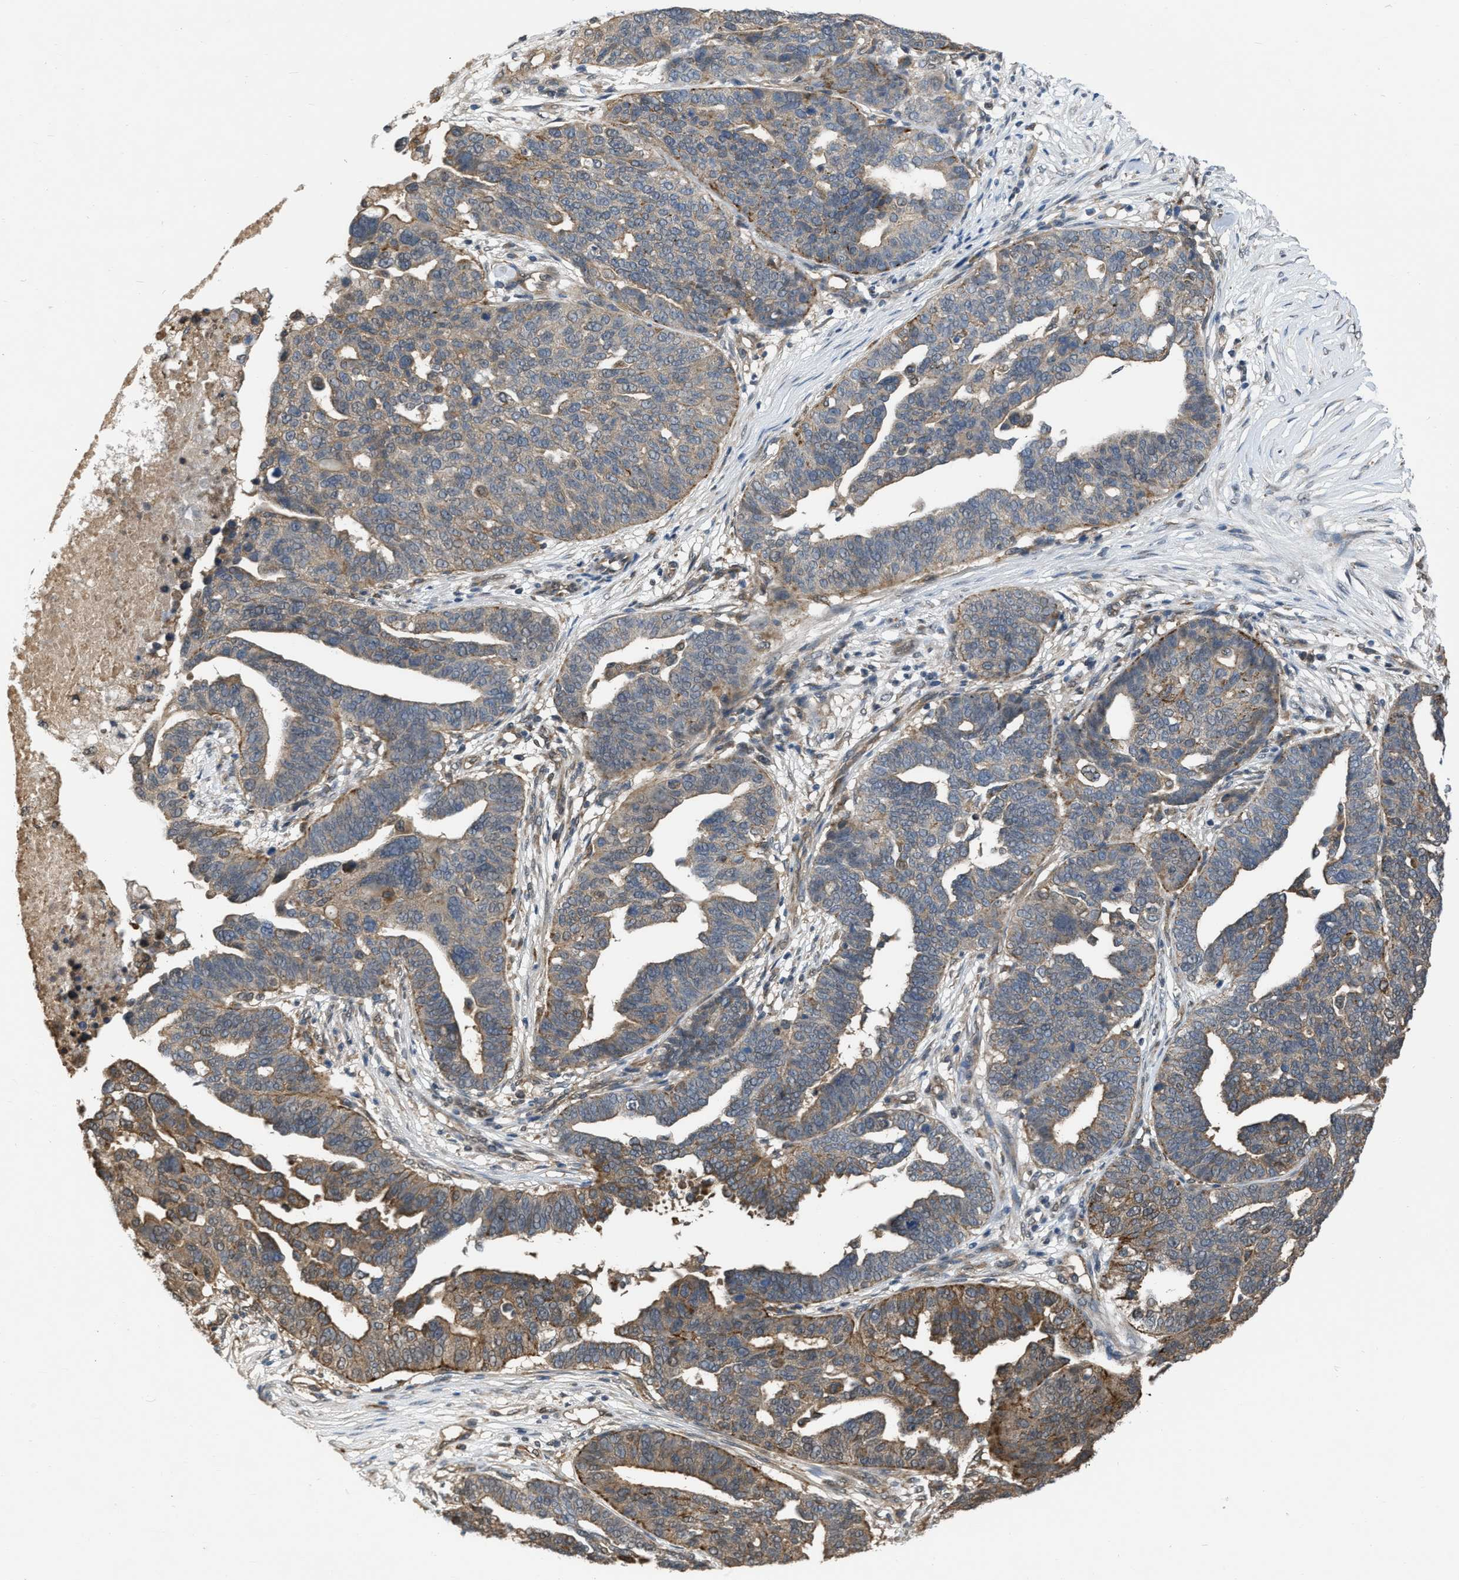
{"staining": {"intensity": "moderate", "quantity": ">75%", "location": "cytoplasmic/membranous"}, "tissue": "ovarian cancer", "cell_type": "Tumor cells", "image_type": "cancer", "snomed": [{"axis": "morphology", "description": "Cystadenocarcinoma, serous, NOS"}, {"axis": "topography", "description": "Ovary"}], "caption": "Immunohistochemical staining of ovarian cancer exhibits medium levels of moderate cytoplasmic/membranous protein positivity in about >75% of tumor cells. The protein of interest is shown in brown color, while the nuclei are stained blue.", "gene": "BCL7C", "patient": {"sex": "female", "age": 59}}